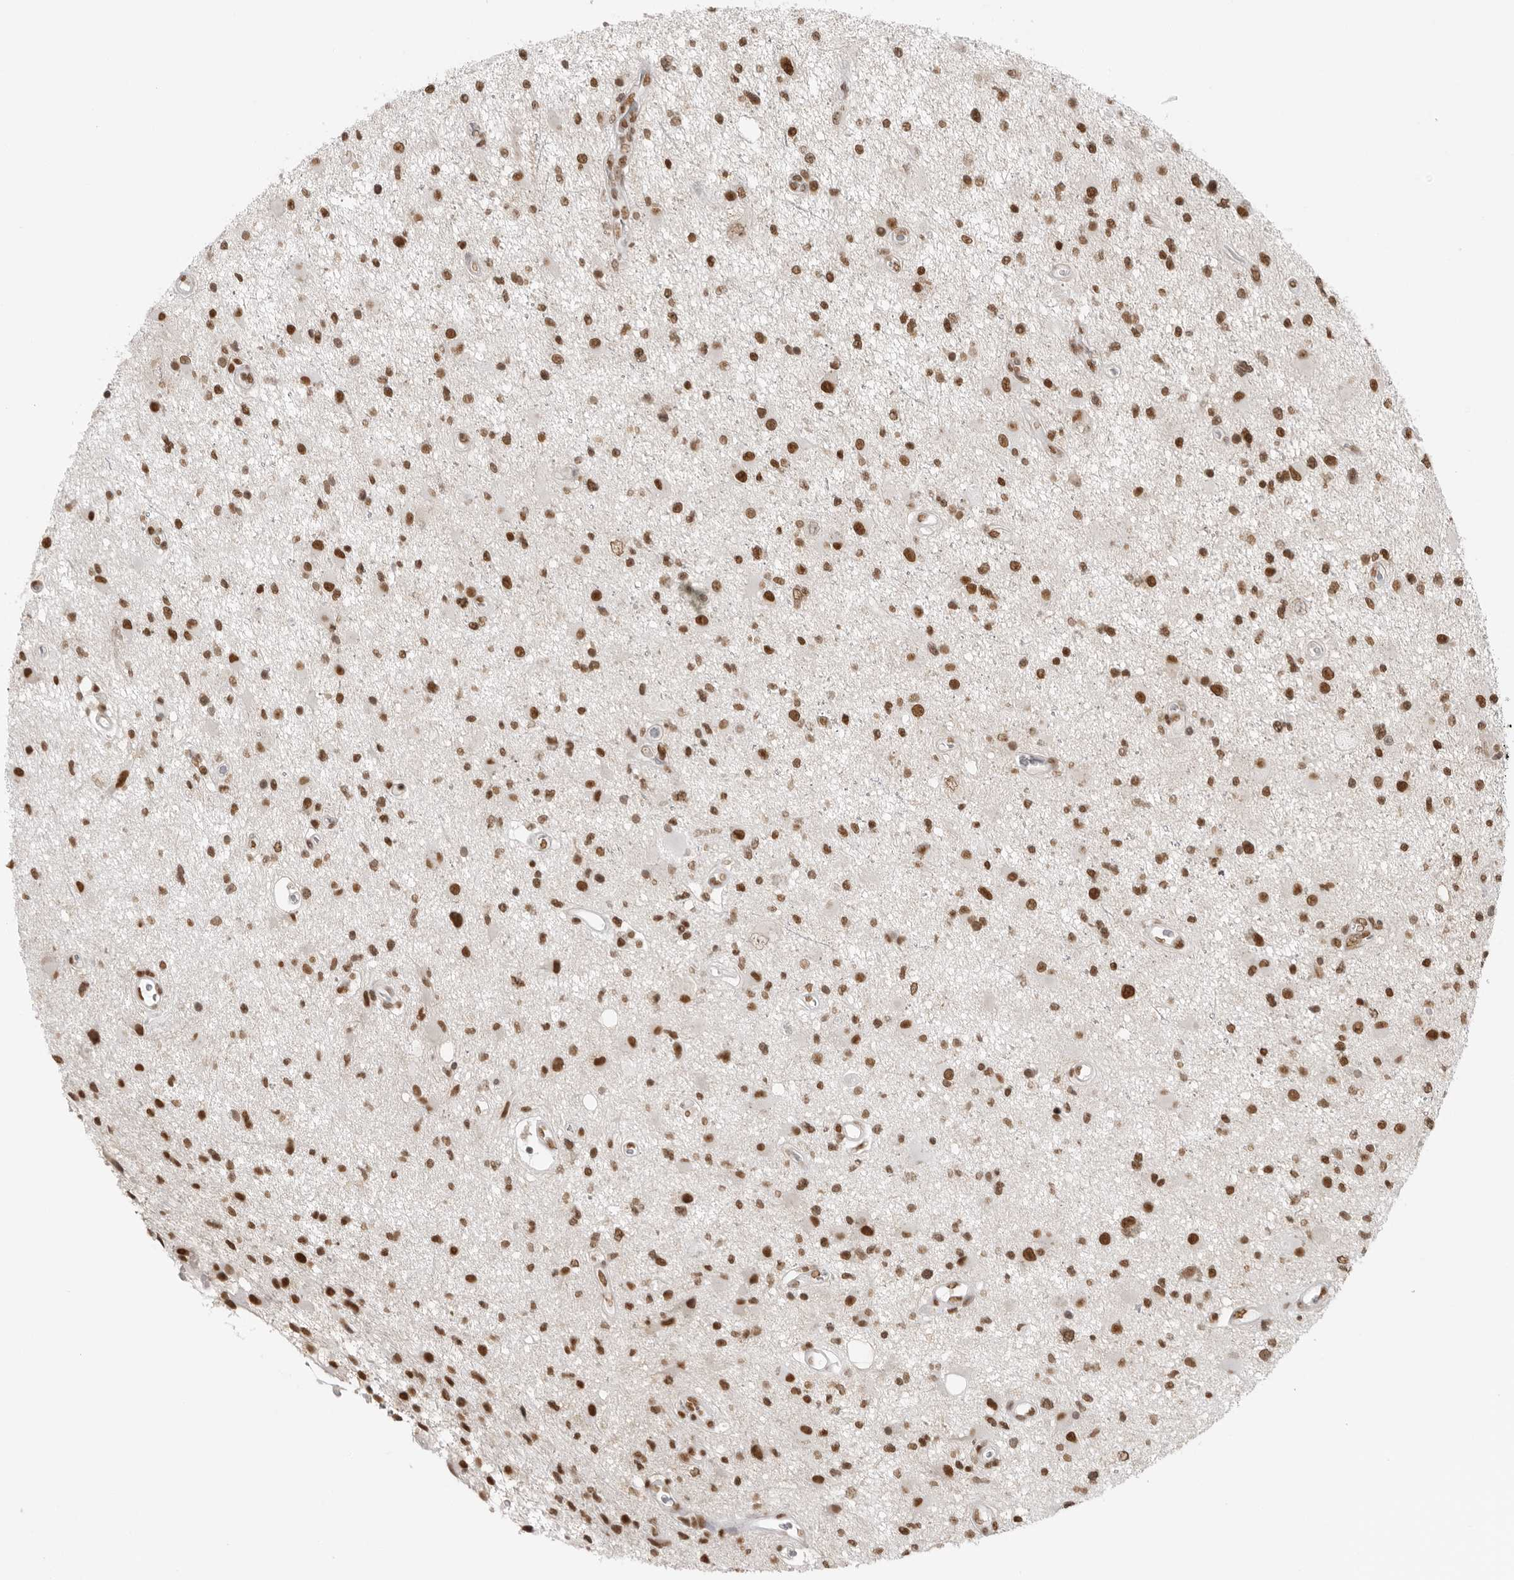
{"staining": {"intensity": "strong", "quantity": ">75%", "location": "nuclear"}, "tissue": "glioma", "cell_type": "Tumor cells", "image_type": "cancer", "snomed": [{"axis": "morphology", "description": "Glioma, malignant, High grade"}, {"axis": "topography", "description": "Brain"}], "caption": "DAB immunohistochemical staining of malignant glioma (high-grade) exhibits strong nuclear protein staining in approximately >75% of tumor cells.", "gene": "RPA2", "patient": {"sex": "male", "age": 33}}